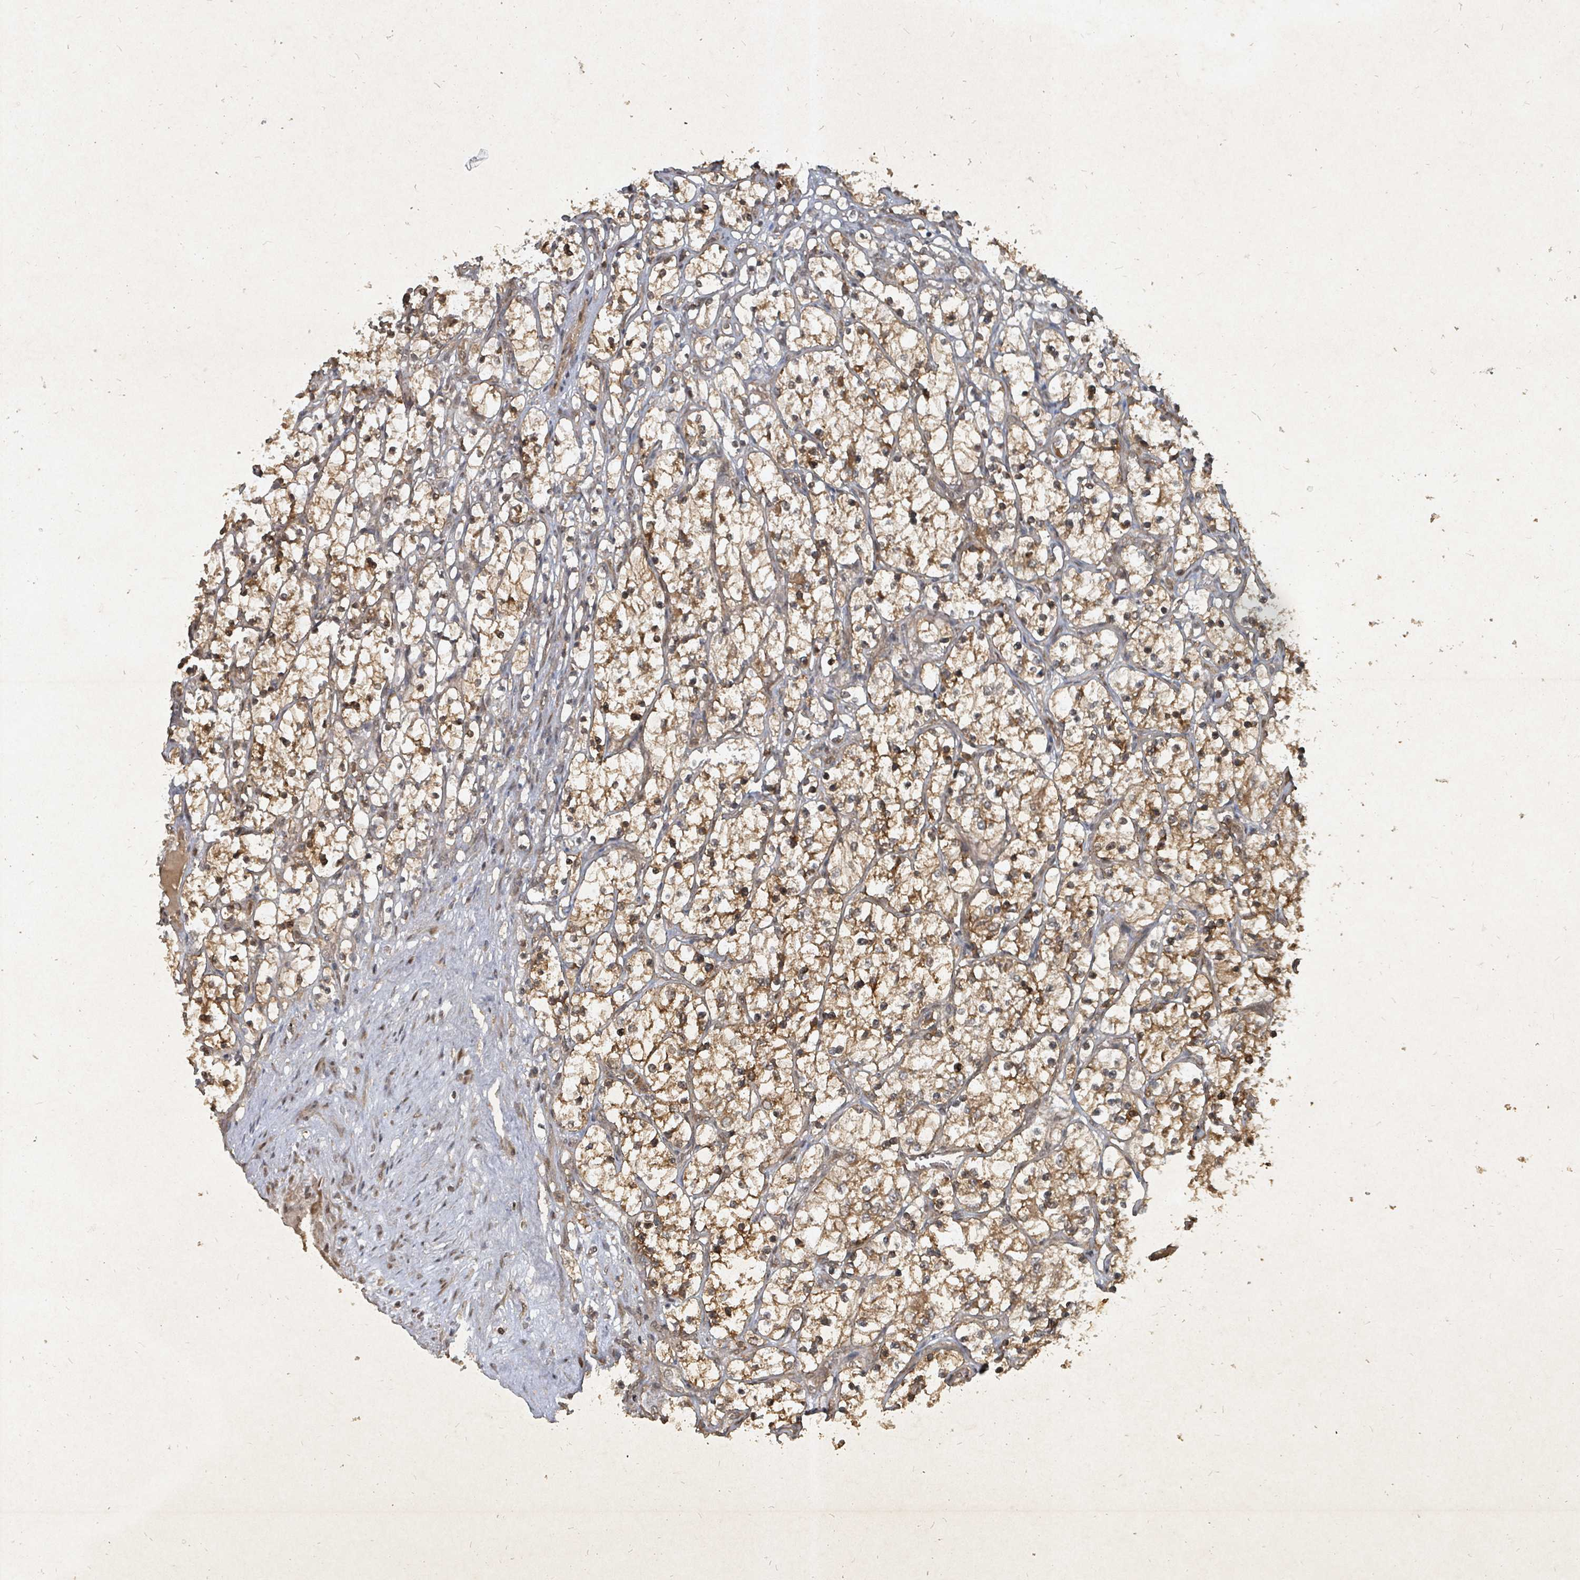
{"staining": {"intensity": "moderate", "quantity": ">75%", "location": "cytoplasmic/membranous,nuclear"}, "tissue": "renal cancer", "cell_type": "Tumor cells", "image_type": "cancer", "snomed": [{"axis": "morphology", "description": "Adenocarcinoma, NOS"}, {"axis": "topography", "description": "Kidney"}], "caption": "Immunohistochemistry (IHC) (DAB (3,3'-diaminobenzidine)) staining of renal adenocarcinoma exhibits moderate cytoplasmic/membranous and nuclear protein staining in approximately >75% of tumor cells.", "gene": "KDM4E", "patient": {"sex": "female", "age": 69}}